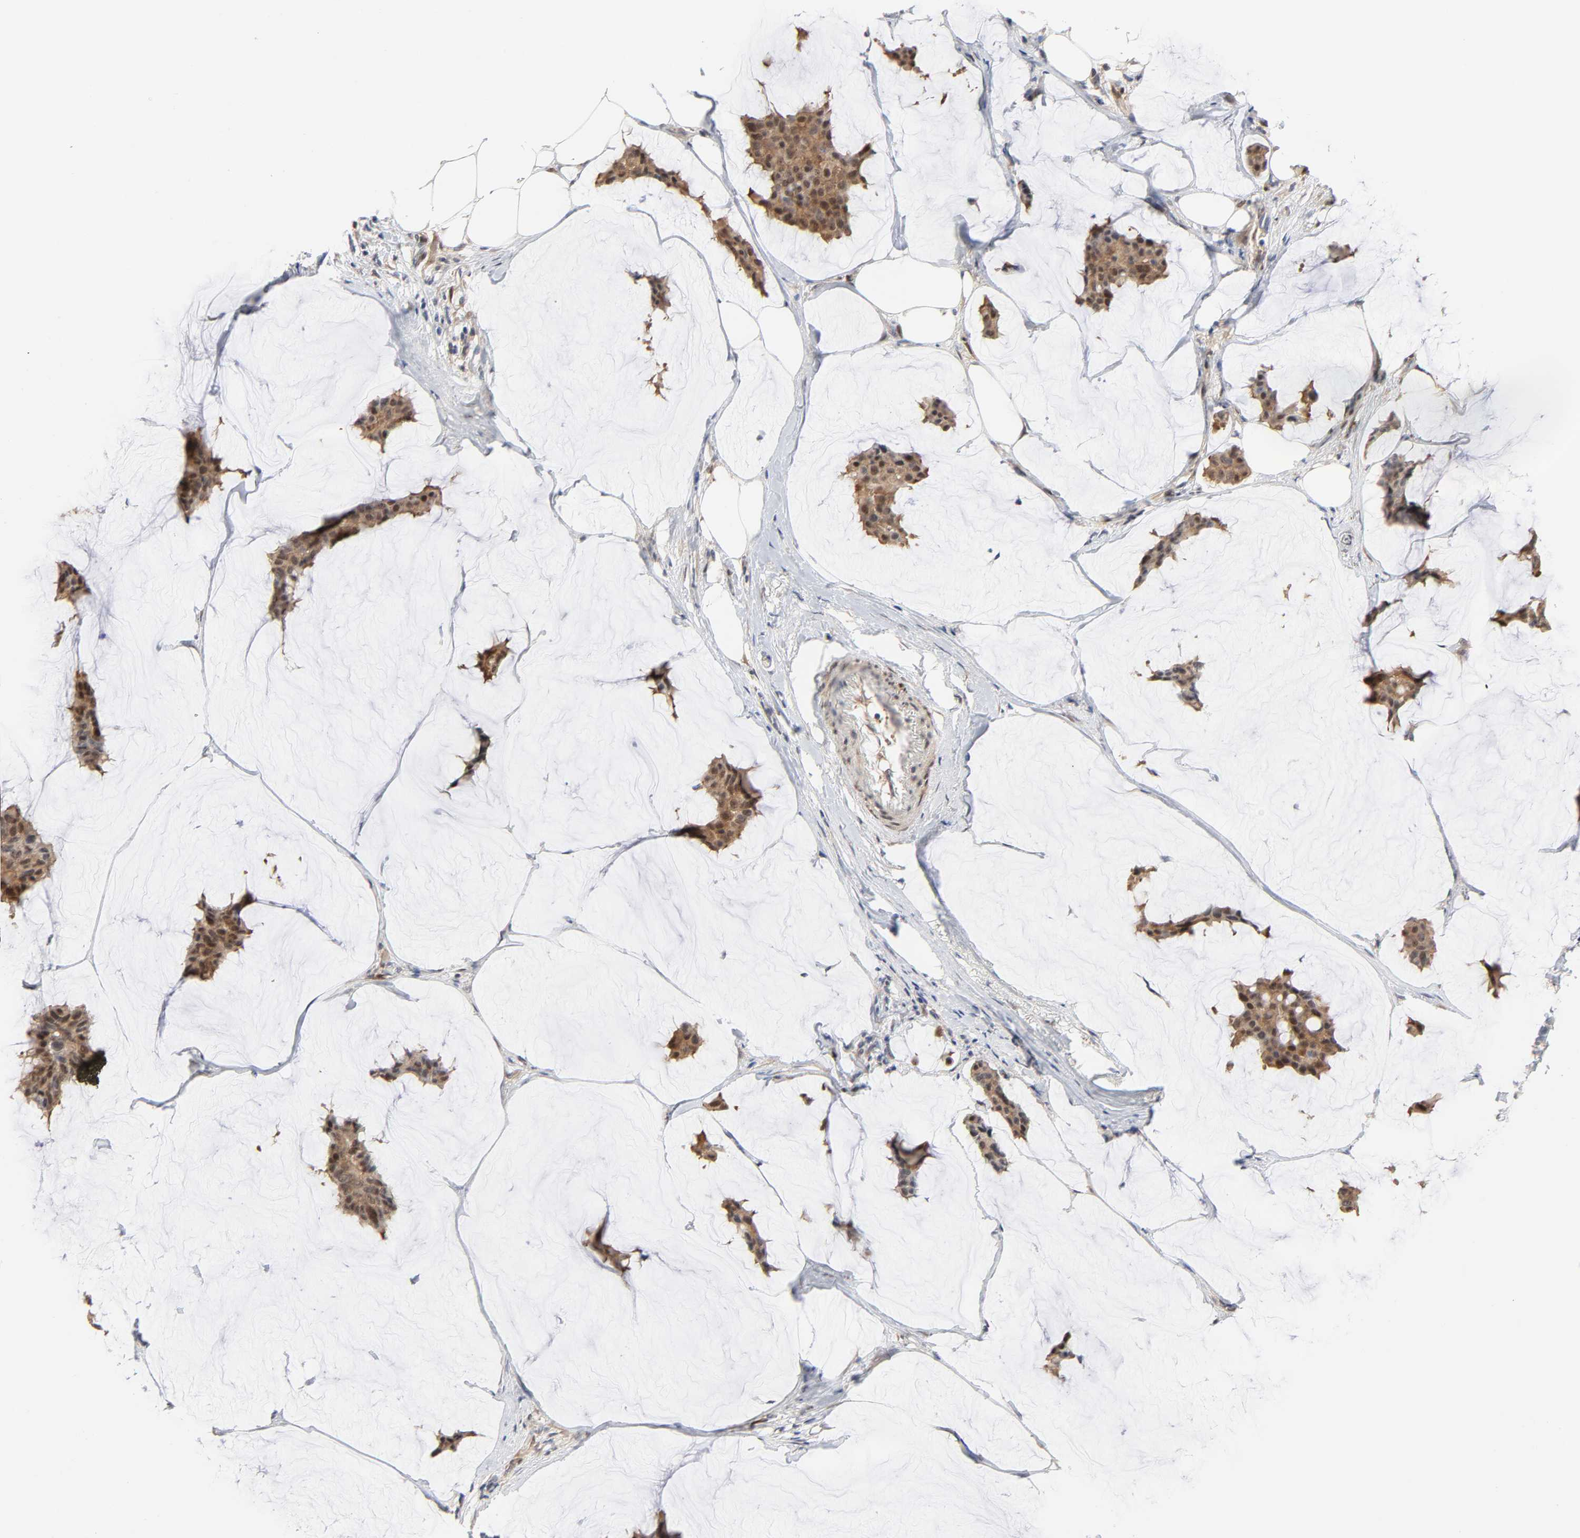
{"staining": {"intensity": "moderate", "quantity": ">75%", "location": "cytoplasmic/membranous,nuclear"}, "tissue": "breast cancer", "cell_type": "Tumor cells", "image_type": "cancer", "snomed": [{"axis": "morphology", "description": "Duct carcinoma"}, {"axis": "topography", "description": "Breast"}], "caption": "This micrograph demonstrates immunohistochemistry (IHC) staining of breast cancer (infiltrating ductal carcinoma), with medium moderate cytoplasmic/membranous and nuclear expression in about >75% of tumor cells.", "gene": "PTEN", "patient": {"sex": "female", "age": 93}}